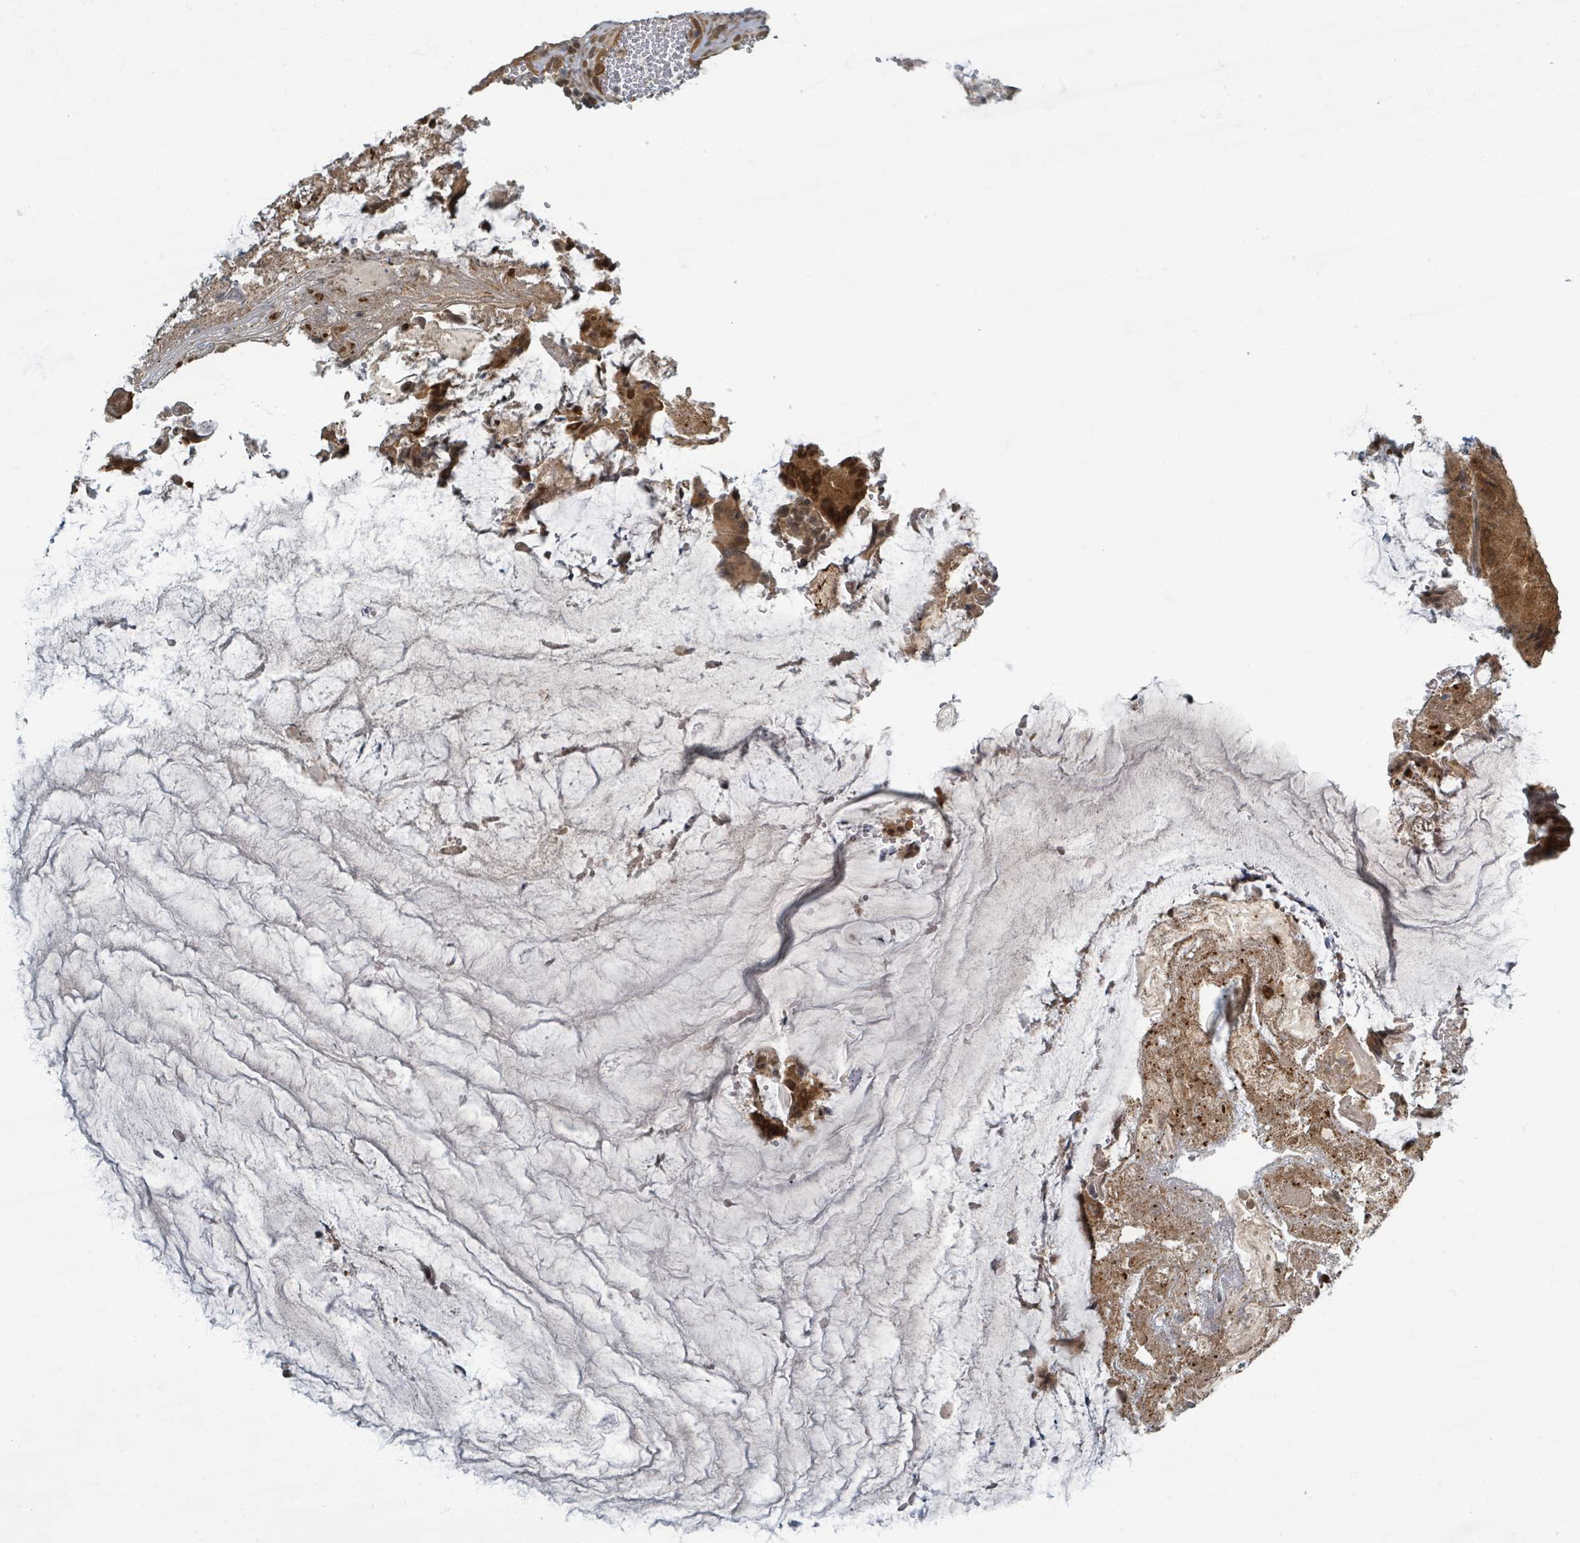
{"staining": {"intensity": "moderate", "quantity": ">75%", "location": "cytoplasmic/membranous,nuclear"}, "tissue": "colorectal cancer", "cell_type": "Tumor cells", "image_type": "cancer", "snomed": [{"axis": "morphology", "description": "Adenocarcinoma, NOS"}, {"axis": "topography", "description": "Colon"}], "caption": "Moderate cytoplasmic/membranous and nuclear protein expression is seen in about >75% of tumor cells in adenocarcinoma (colorectal).", "gene": "INTS15", "patient": {"sex": "female", "age": 86}}